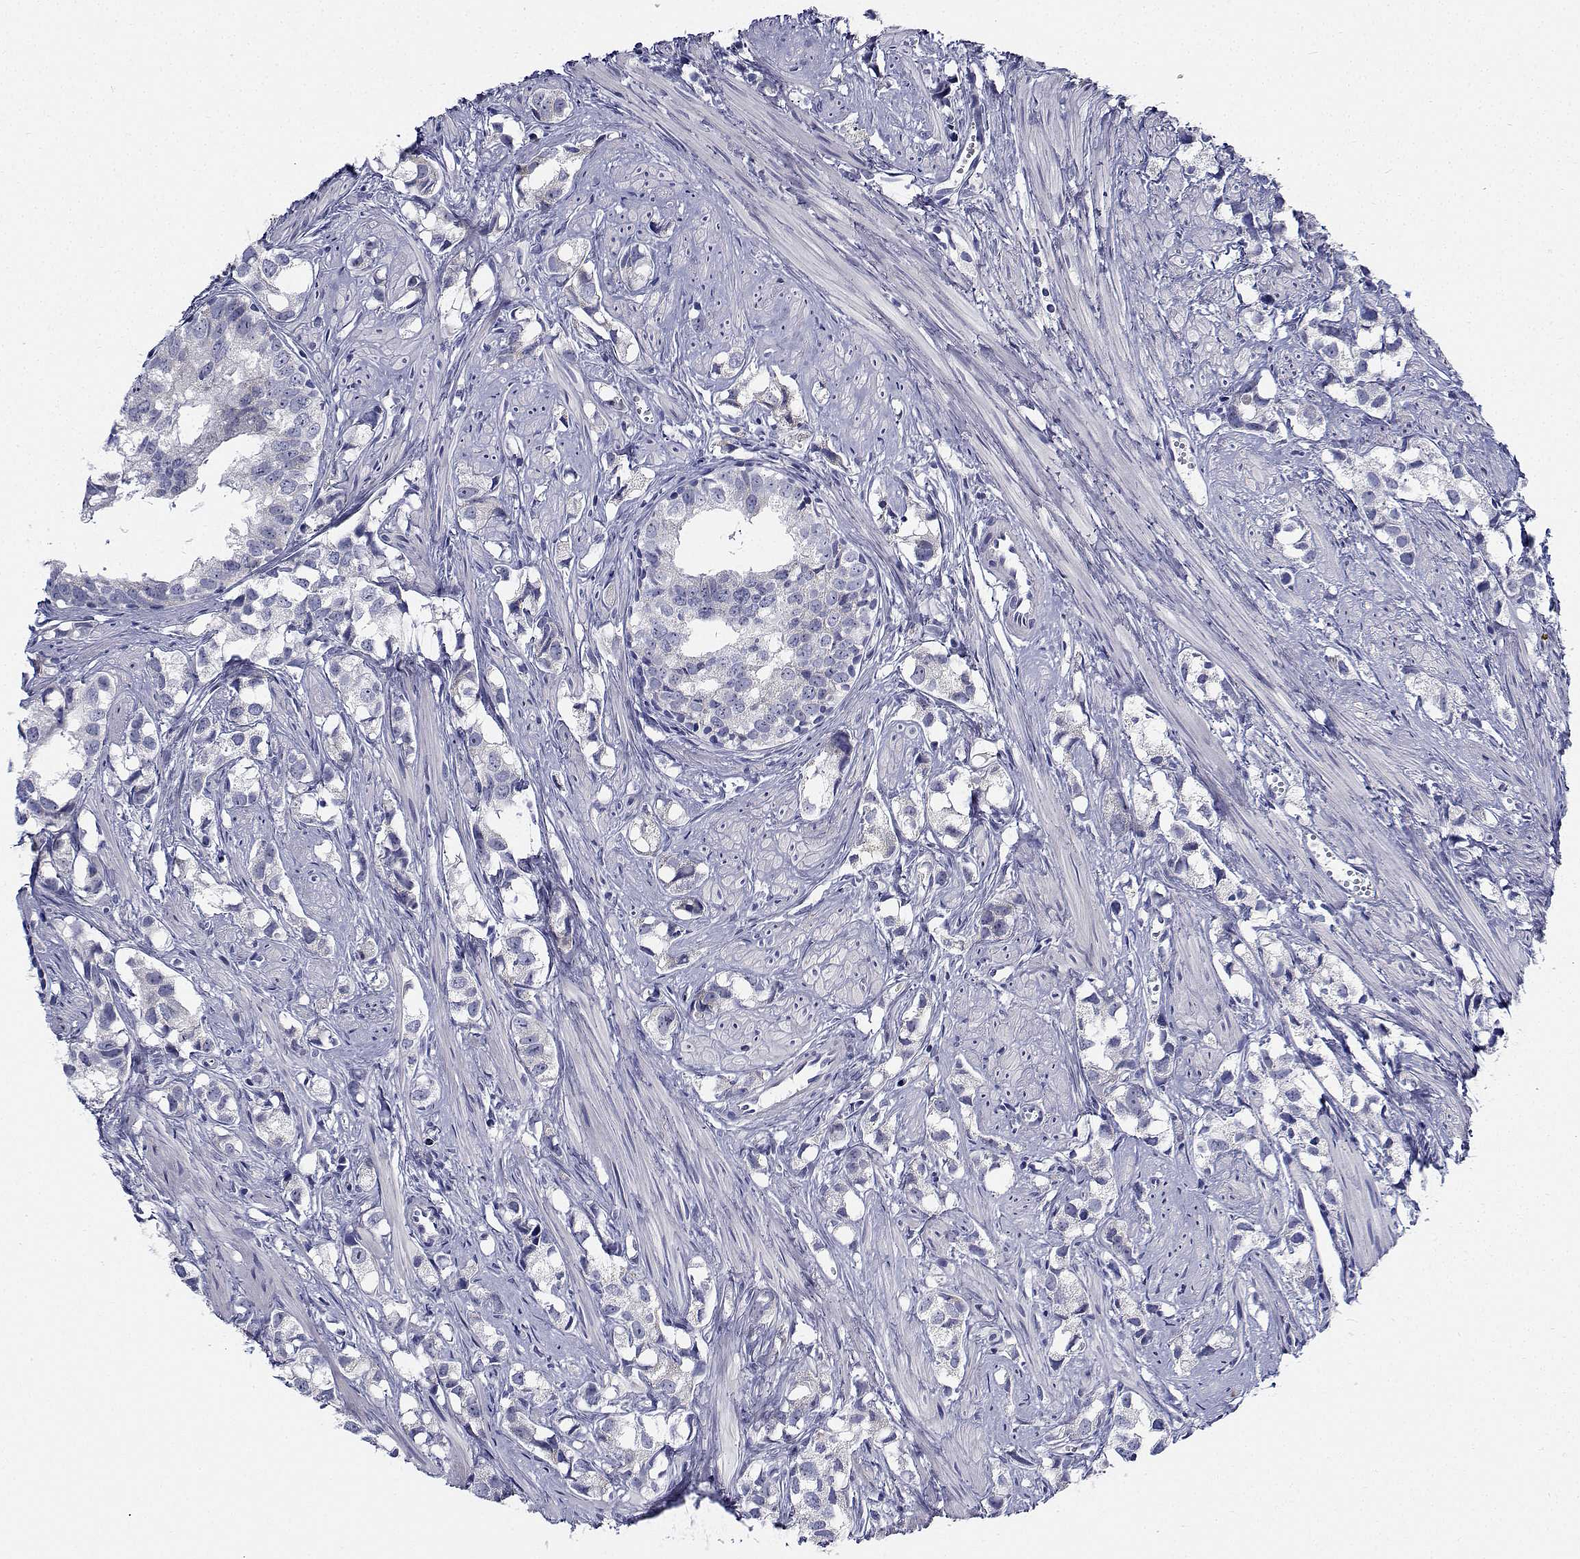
{"staining": {"intensity": "negative", "quantity": "none", "location": "none"}, "tissue": "prostate cancer", "cell_type": "Tumor cells", "image_type": "cancer", "snomed": [{"axis": "morphology", "description": "Adenocarcinoma, High grade"}, {"axis": "topography", "description": "Prostate"}], "caption": "IHC histopathology image of neoplastic tissue: prostate cancer (high-grade adenocarcinoma) stained with DAB exhibits no significant protein positivity in tumor cells.", "gene": "CDHR3", "patient": {"sex": "male", "age": 58}}